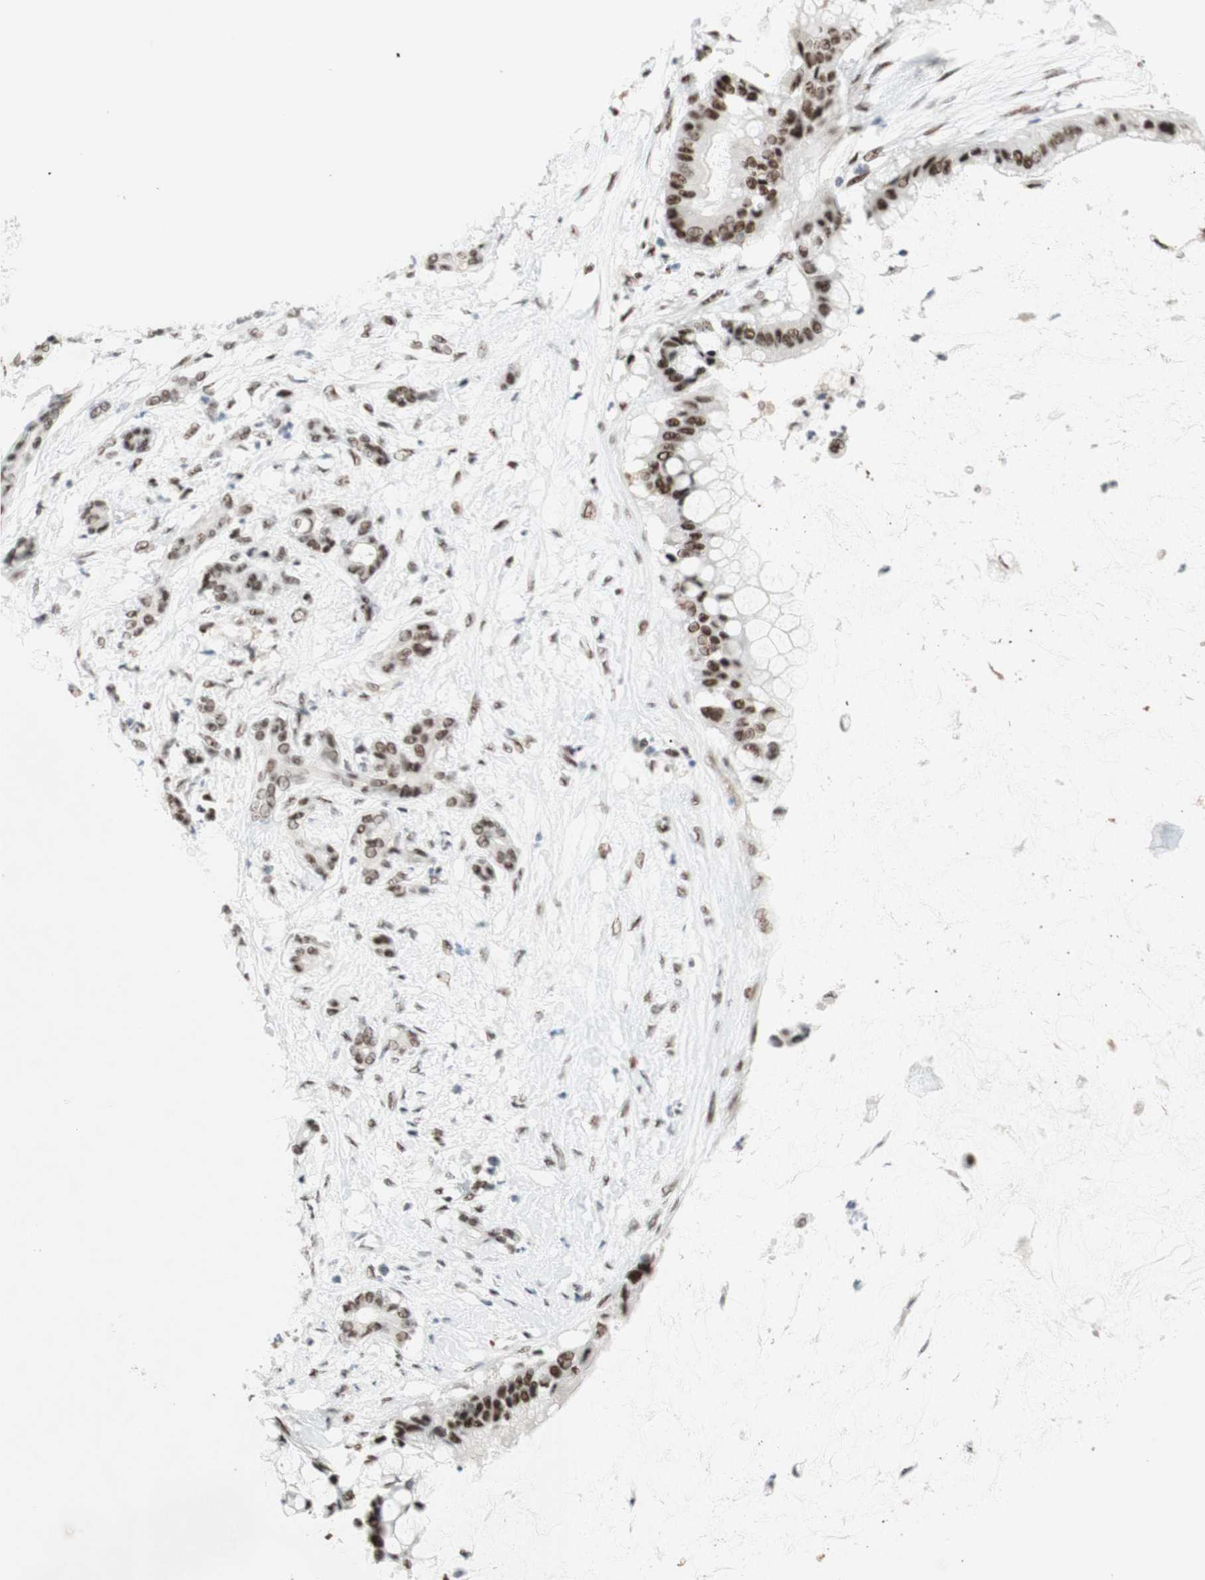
{"staining": {"intensity": "moderate", "quantity": ">75%", "location": "nuclear"}, "tissue": "pancreatic cancer", "cell_type": "Tumor cells", "image_type": "cancer", "snomed": [{"axis": "morphology", "description": "Adenocarcinoma, NOS"}, {"axis": "topography", "description": "Pancreas"}], "caption": "Pancreatic cancer was stained to show a protein in brown. There is medium levels of moderate nuclear staining in approximately >75% of tumor cells.", "gene": "PRPF19", "patient": {"sex": "male", "age": 41}}